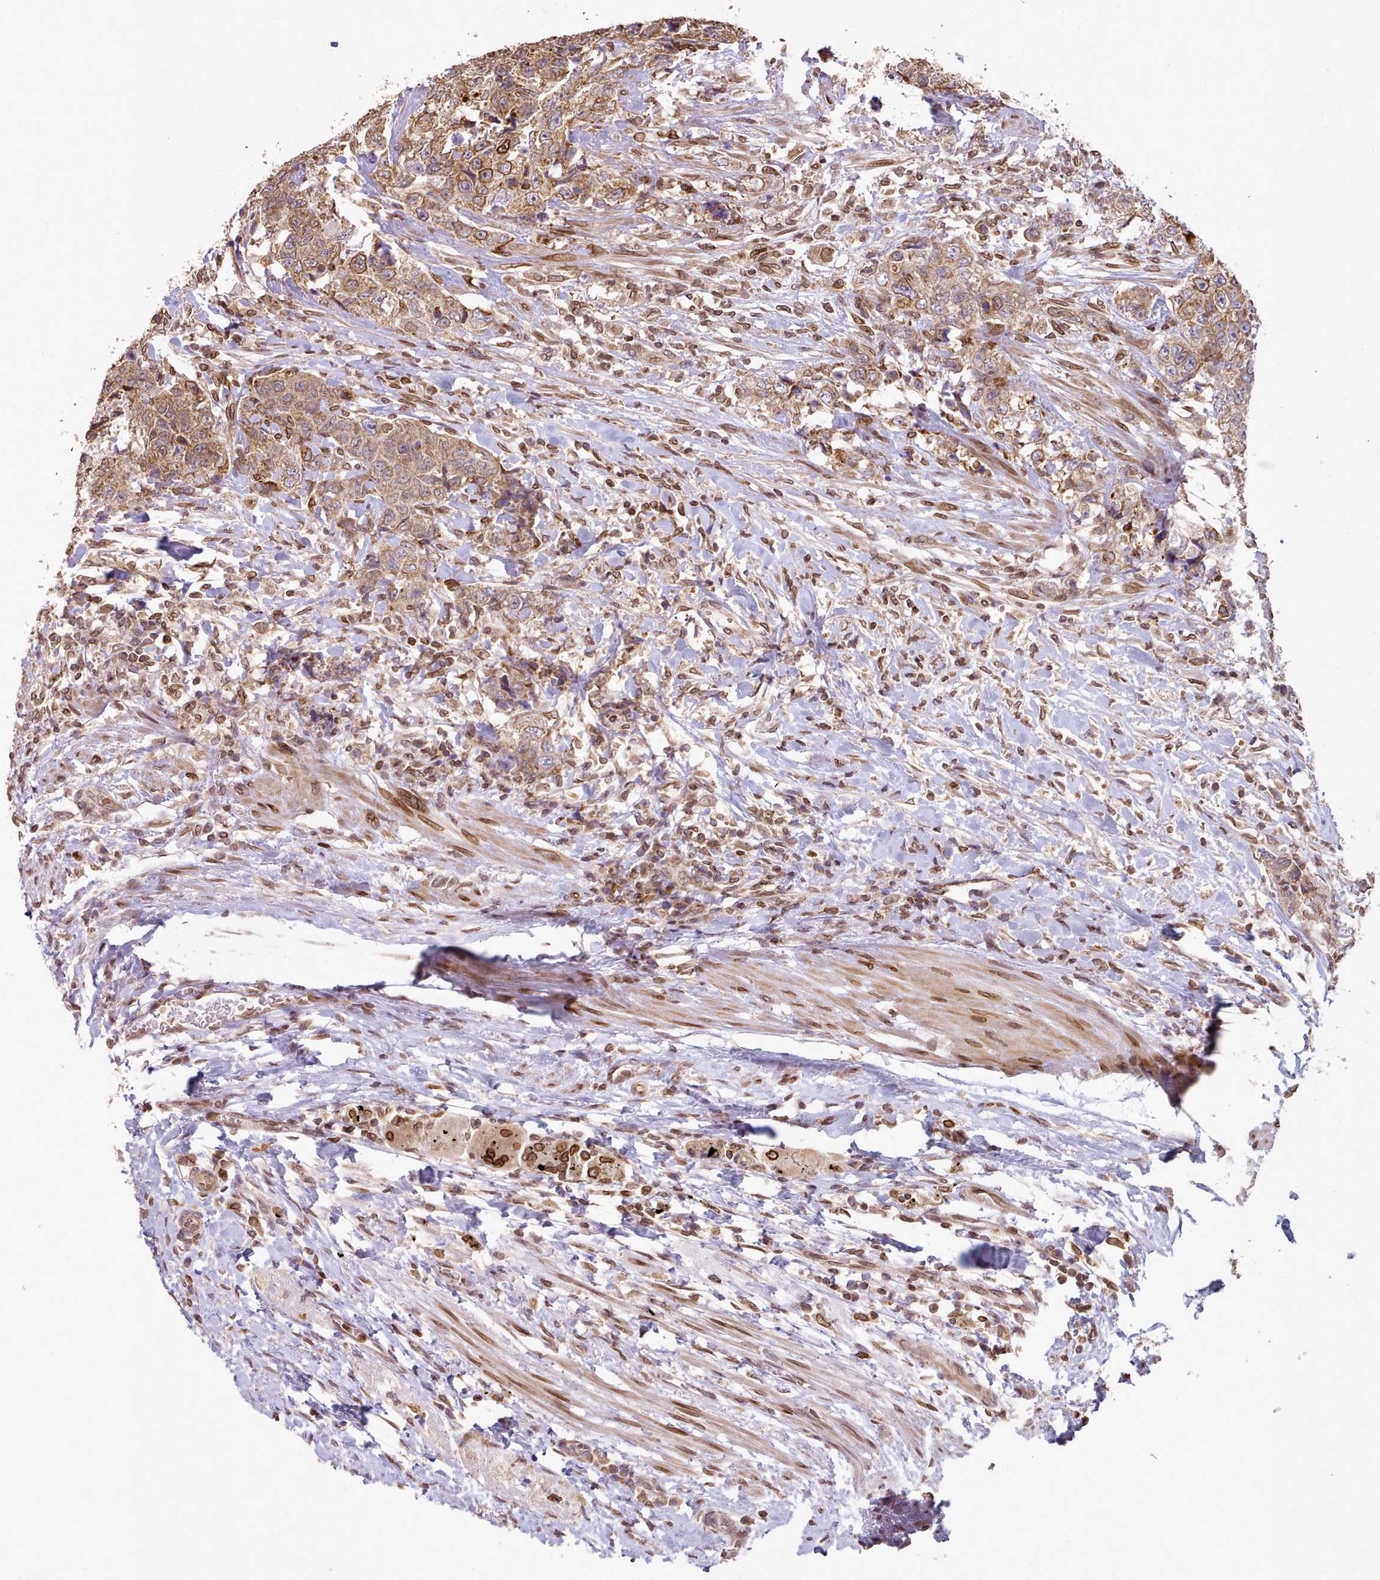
{"staining": {"intensity": "moderate", "quantity": ">75%", "location": "cytoplasmic/membranous,nuclear"}, "tissue": "urothelial cancer", "cell_type": "Tumor cells", "image_type": "cancer", "snomed": [{"axis": "morphology", "description": "Urothelial carcinoma, High grade"}, {"axis": "topography", "description": "Urinary bladder"}], "caption": "Tumor cells show medium levels of moderate cytoplasmic/membranous and nuclear staining in approximately >75% of cells in human high-grade urothelial carcinoma. The staining was performed using DAB (3,3'-diaminobenzidine) to visualize the protein expression in brown, while the nuclei were stained in blue with hematoxylin (Magnification: 20x).", "gene": "TOR1AIP1", "patient": {"sex": "female", "age": 78}}